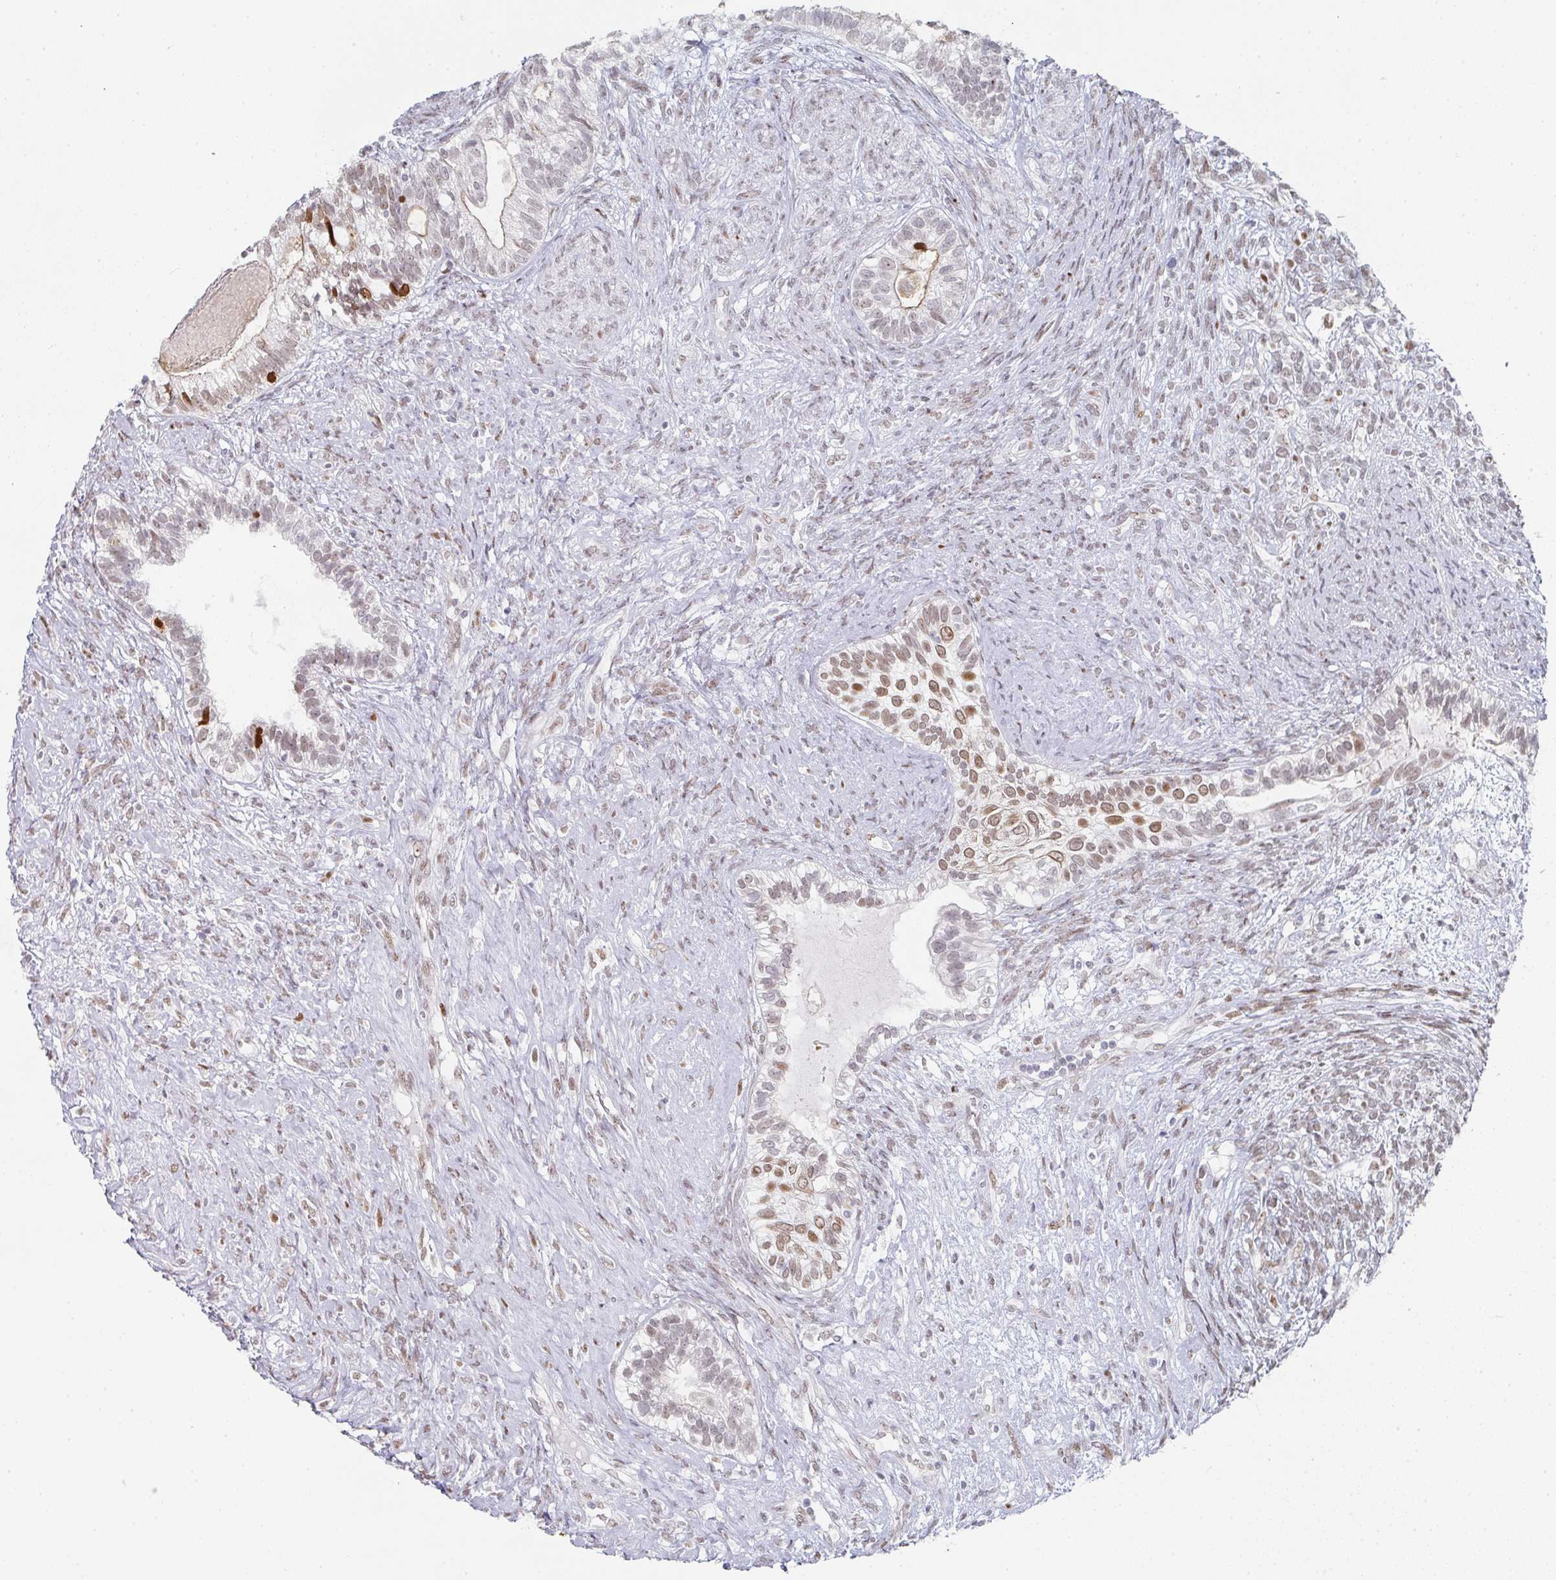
{"staining": {"intensity": "moderate", "quantity": "25%-75%", "location": "nuclear"}, "tissue": "testis cancer", "cell_type": "Tumor cells", "image_type": "cancer", "snomed": [{"axis": "morphology", "description": "Seminoma, NOS"}, {"axis": "morphology", "description": "Carcinoma, Embryonal, NOS"}, {"axis": "topography", "description": "Testis"}], "caption": "A brown stain highlights moderate nuclear positivity of a protein in human seminoma (testis) tumor cells.", "gene": "POU2AF2", "patient": {"sex": "male", "age": 41}}